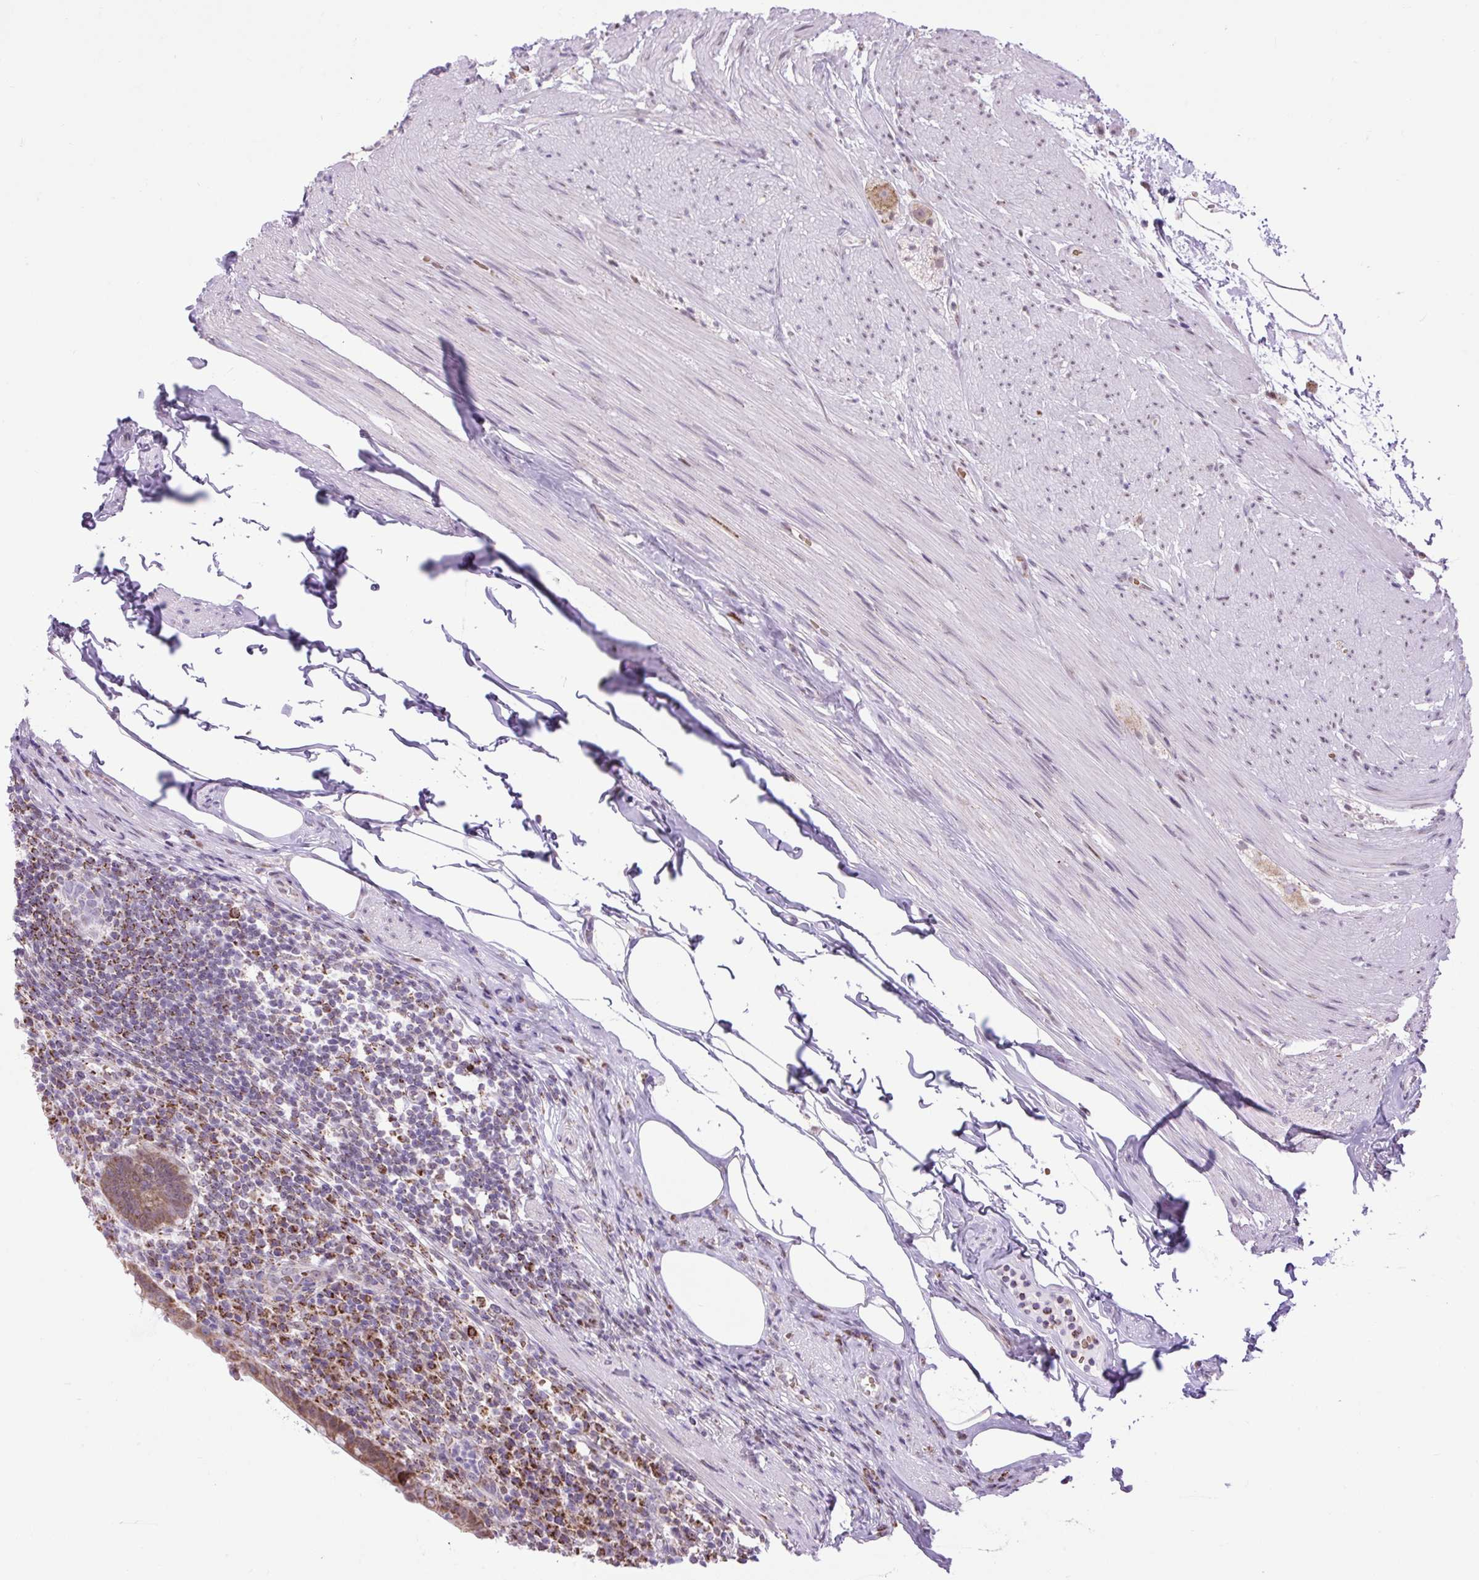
{"staining": {"intensity": "moderate", "quantity": ">75%", "location": "cytoplasmic/membranous,nuclear"}, "tissue": "appendix", "cell_type": "Glandular cells", "image_type": "normal", "snomed": [{"axis": "morphology", "description": "Normal tissue, NOS"}, {"axis": "topography", "description": "Appendix"}], "caption": "Protein staining by IHC shows moderate cytoplasmic/membranous,nuclear expression in approximately >75% of glandular cells in benign appendix. Using DAB (brown) and hematoxylin (blue) stains, captured at high magnification using brightfield microscopy.", "gene": "SCO2", "patient": {"sex": "female", "age": 56}}